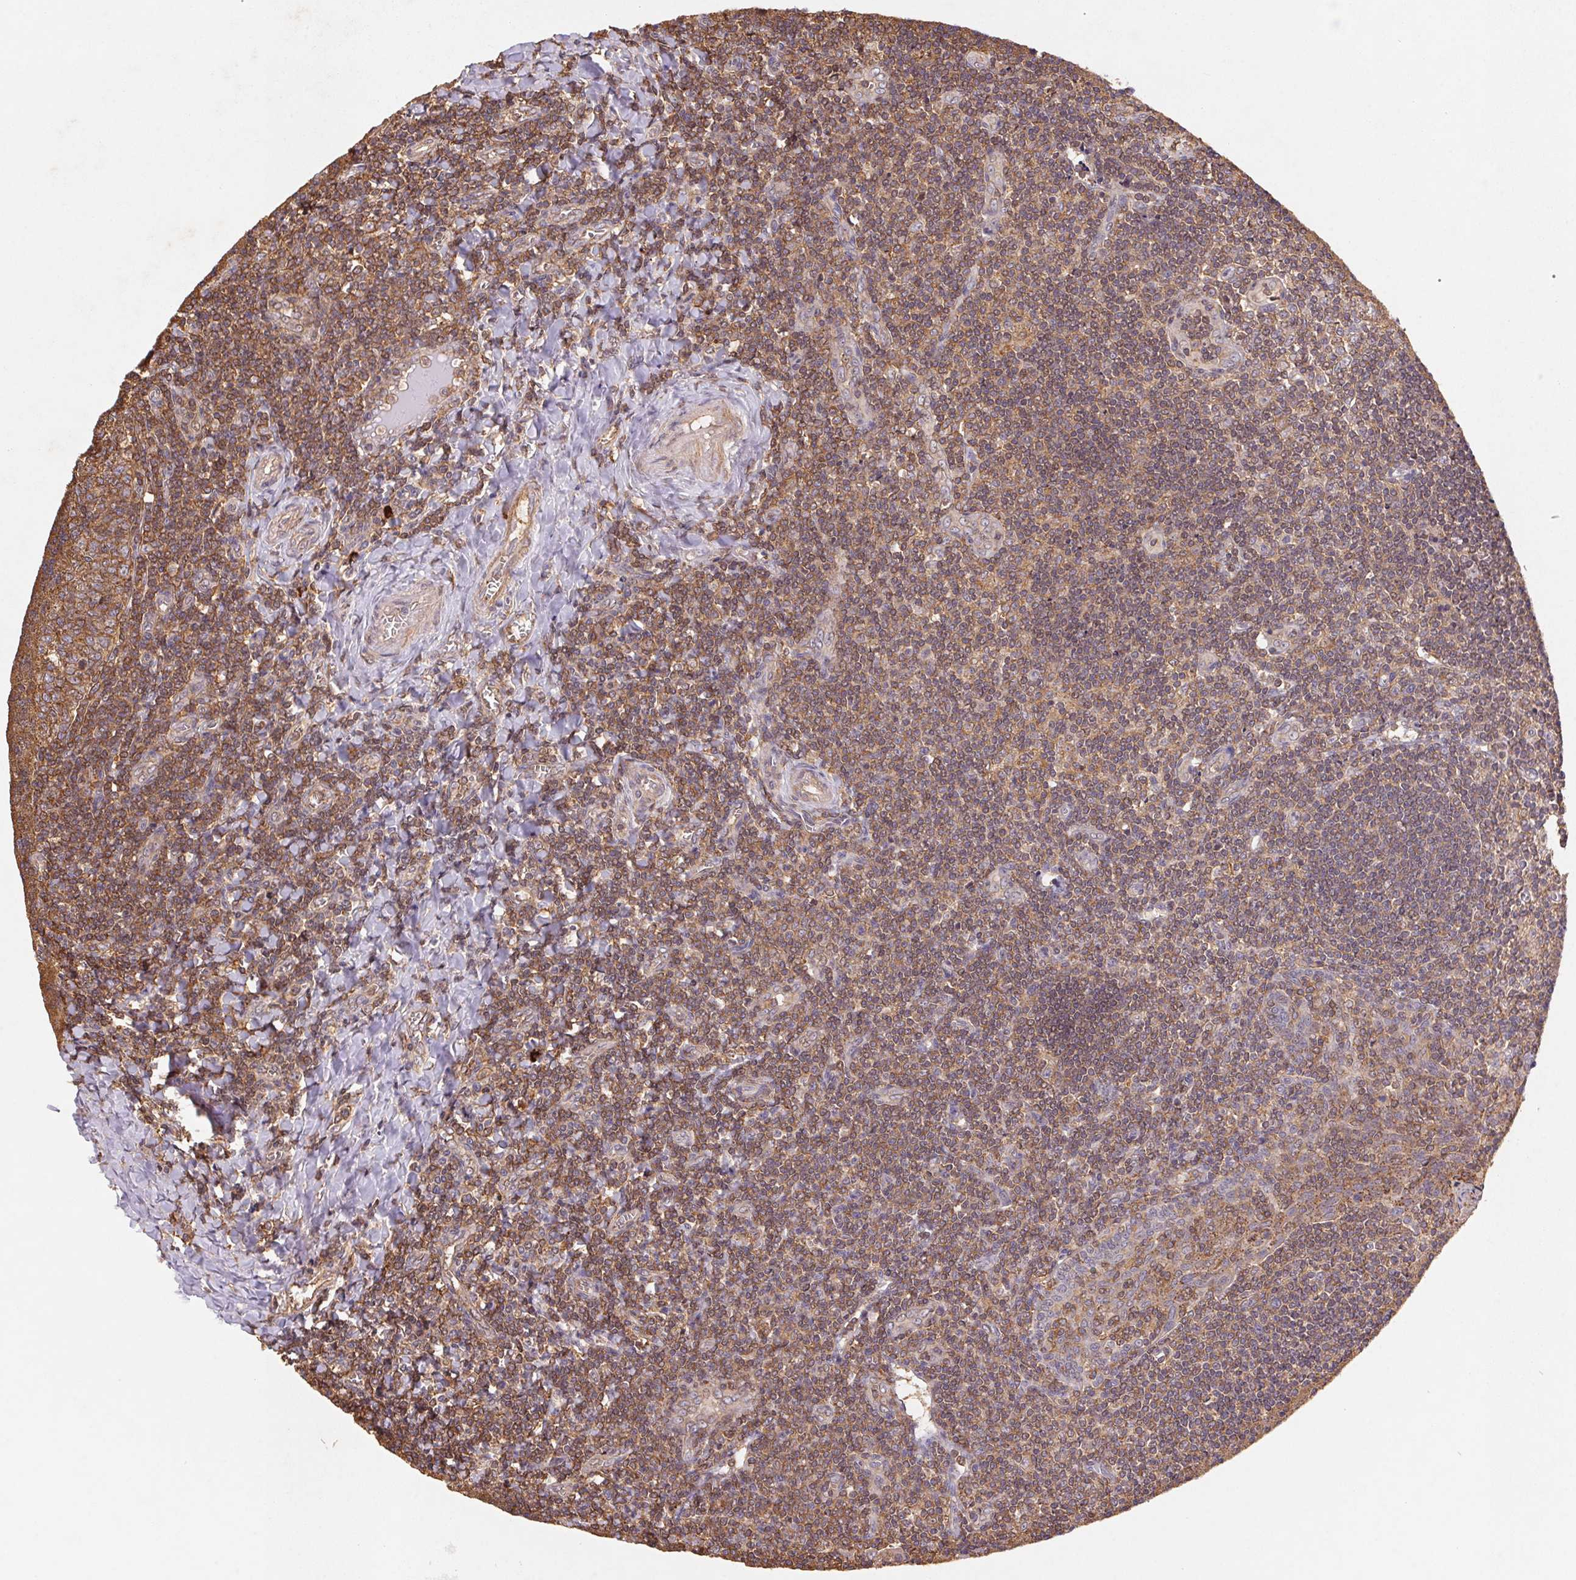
{"staining": {"intensity": "moderate", "quantity": "25%-75%", "location": "cytoplasmic/membranous"}, "tissue": "tonsil", "cell_type": "Germinal center cells", "image_type": "normal", "snomed": [{"axis": "morphology", "description": "Normal tissue, NOS"}, {"axis": "morphology", "description": "Inflammation, NOS"}, {"axis": "topography", "description": "Tonsil"}], "caption": "The immunohistochemical stain highlights moderate cytoplasmic/membranous staining in germinal center cells of normal tonsil.", "gene": "ATG10", "patient": {"sex": "female", "age": 31}}